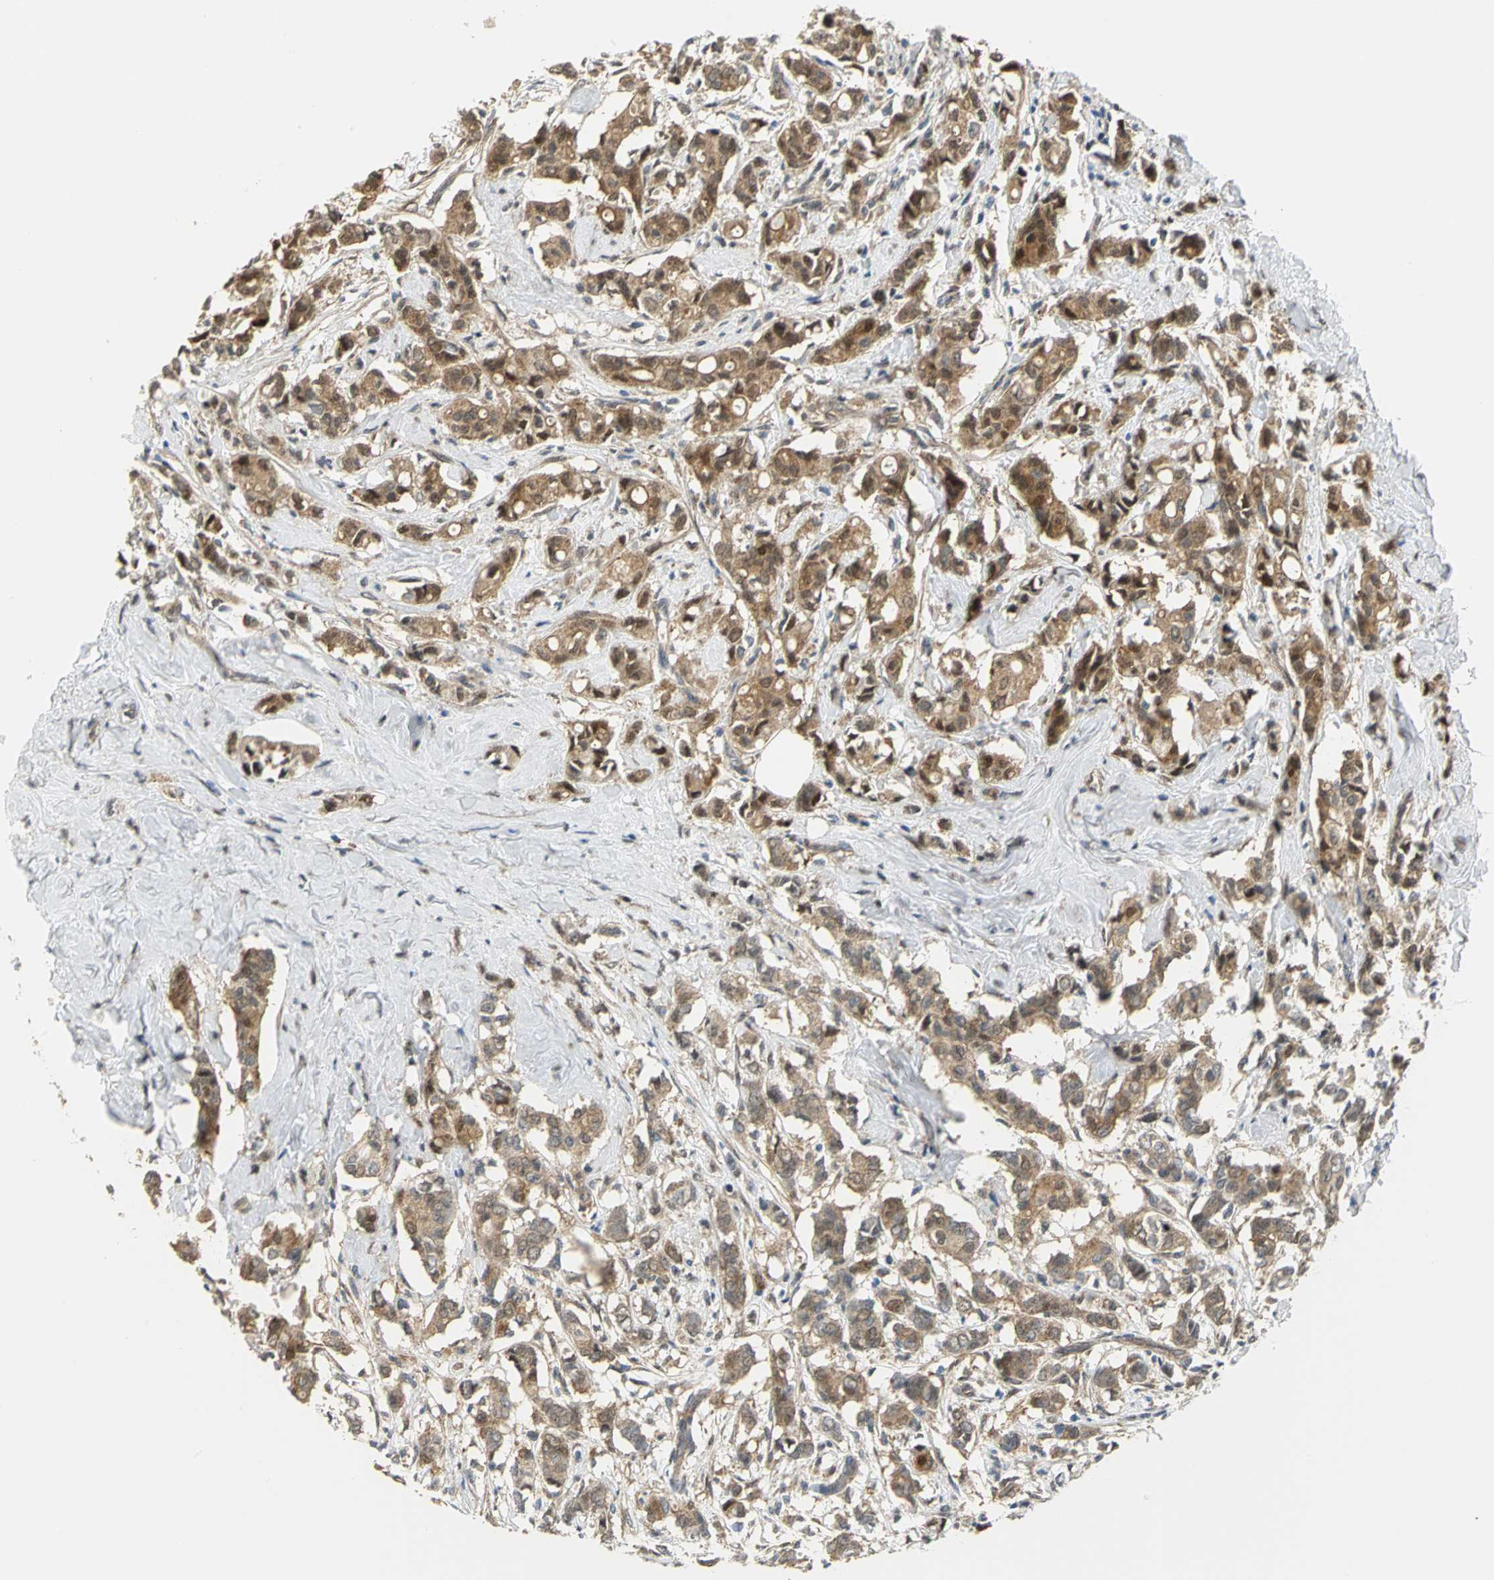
{"staining": {"intensity": "moderate", "quantity": ">75%", "location": "cytoplasmic/membranous"}, "tissue": "breast cancer", "cell_type": "Tumor cells", "image_type": "cancer", "snomed": [{"axis": "morphology", "description": "Duct carcinoma"}, {"axis": "topography", "description": "Breast"}], "caption": "Immunohistochemical staining of breast cancer demonstrates medium levels of moderate cytoplasmic/membranous protein staining in approximately >75% of tumor cells.", "gene": "PGM3", "patient": {"sex": "female", "age": 84}}